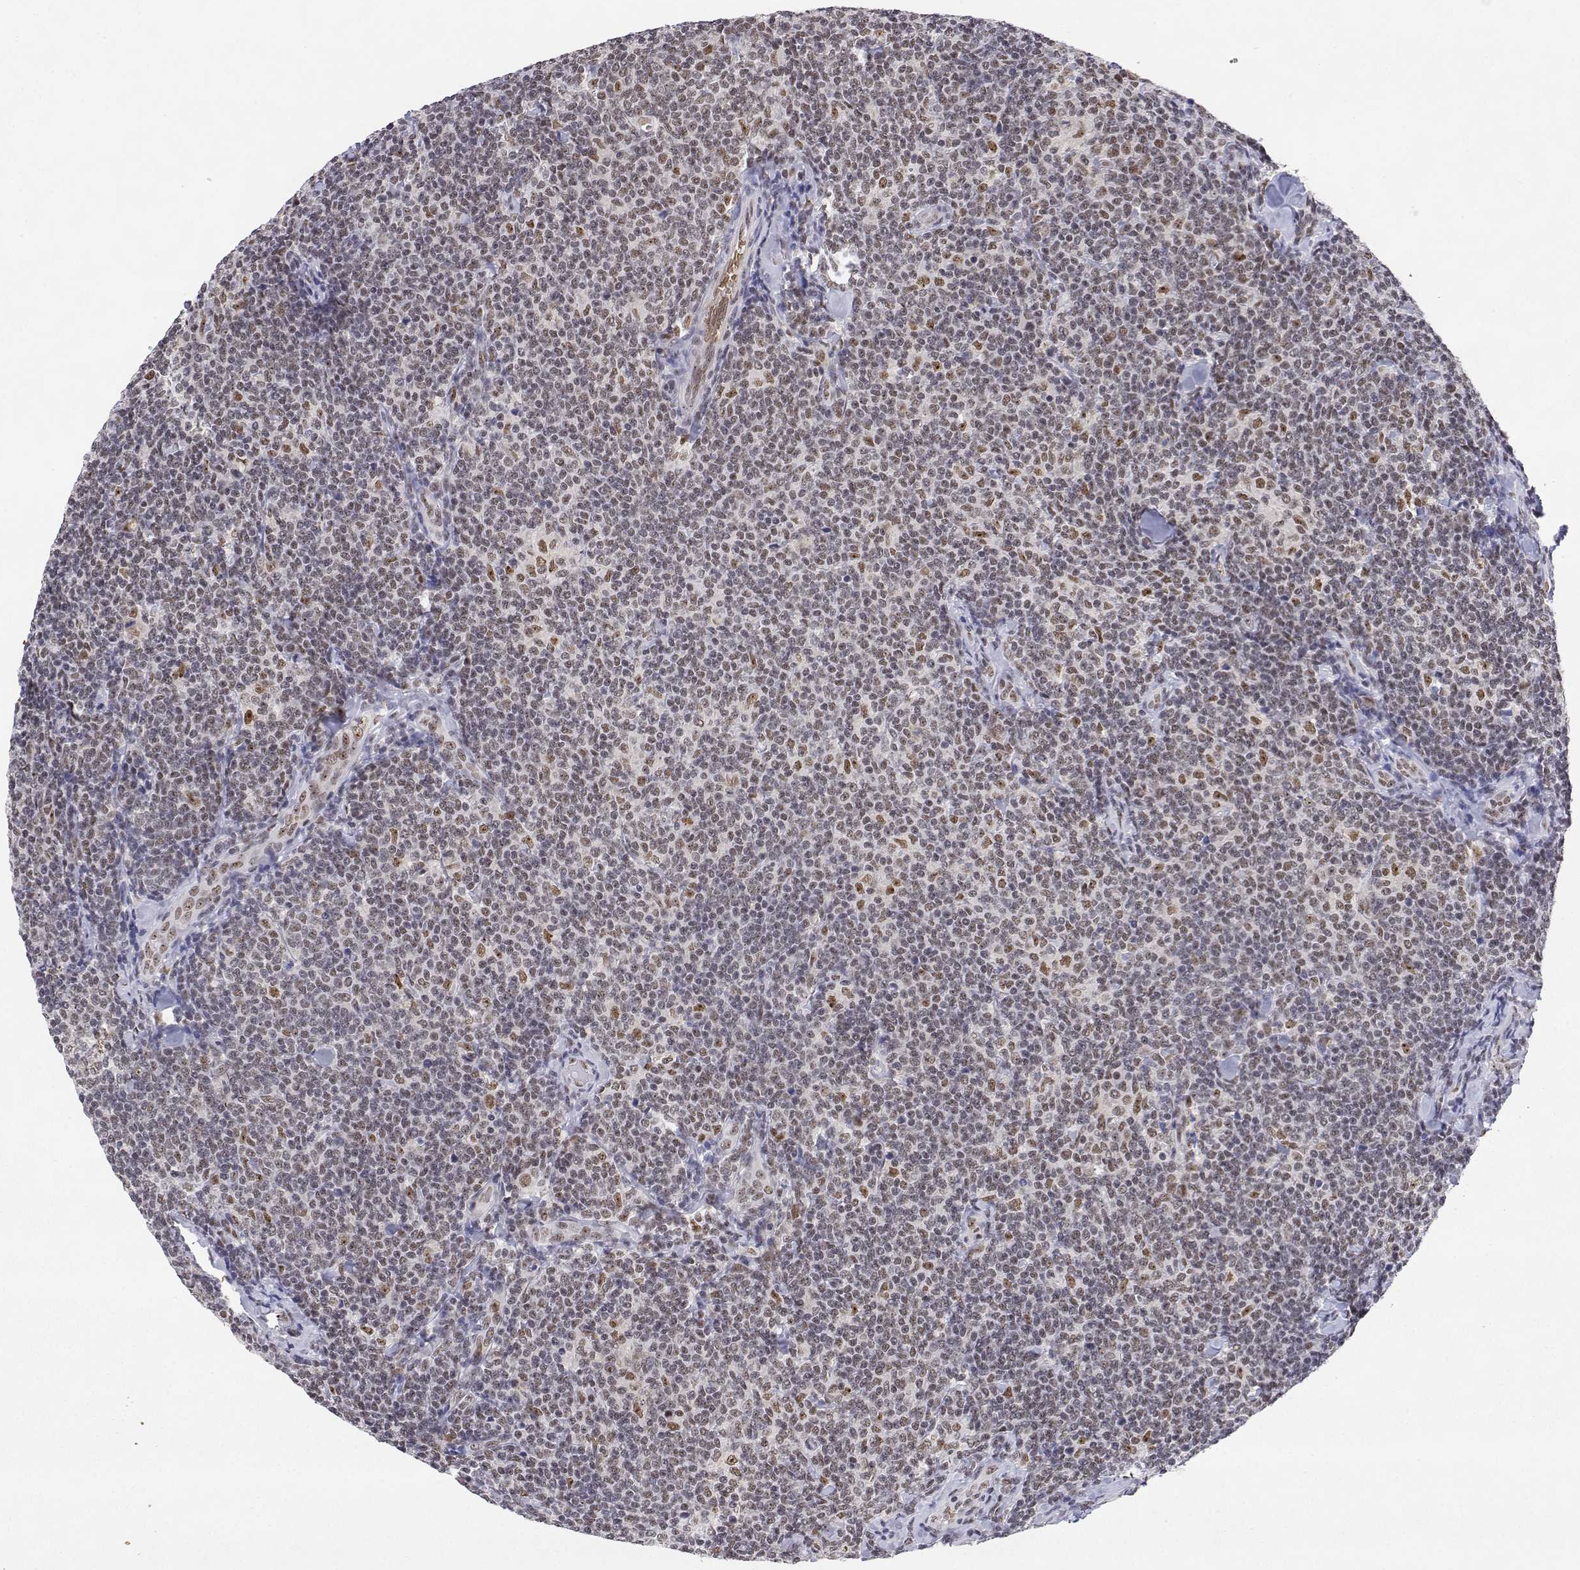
{"staining": {"intensity": "moderate", "quantity": "25%-75%", "location": "nuclear"}, "tissue": "lymphoma", "cell_type": "Tumor cells", "image_type": "cancer", "snomed": [{"axis": "morphology", "description": "Malignant lymphoma, non-Hodgkin's type, Low grade"}, {"axis": "topography", "description": "Lymph node"}], "caption": "Brown immunohistochemical staining in human low-grade malignant lymphoma, non-Hodgkin's type exhibits moderate nuclear staining in about 25%-75% of tumor cells.", "gene": "ADAR", "patient": {"sex": "female", "age": 56}}